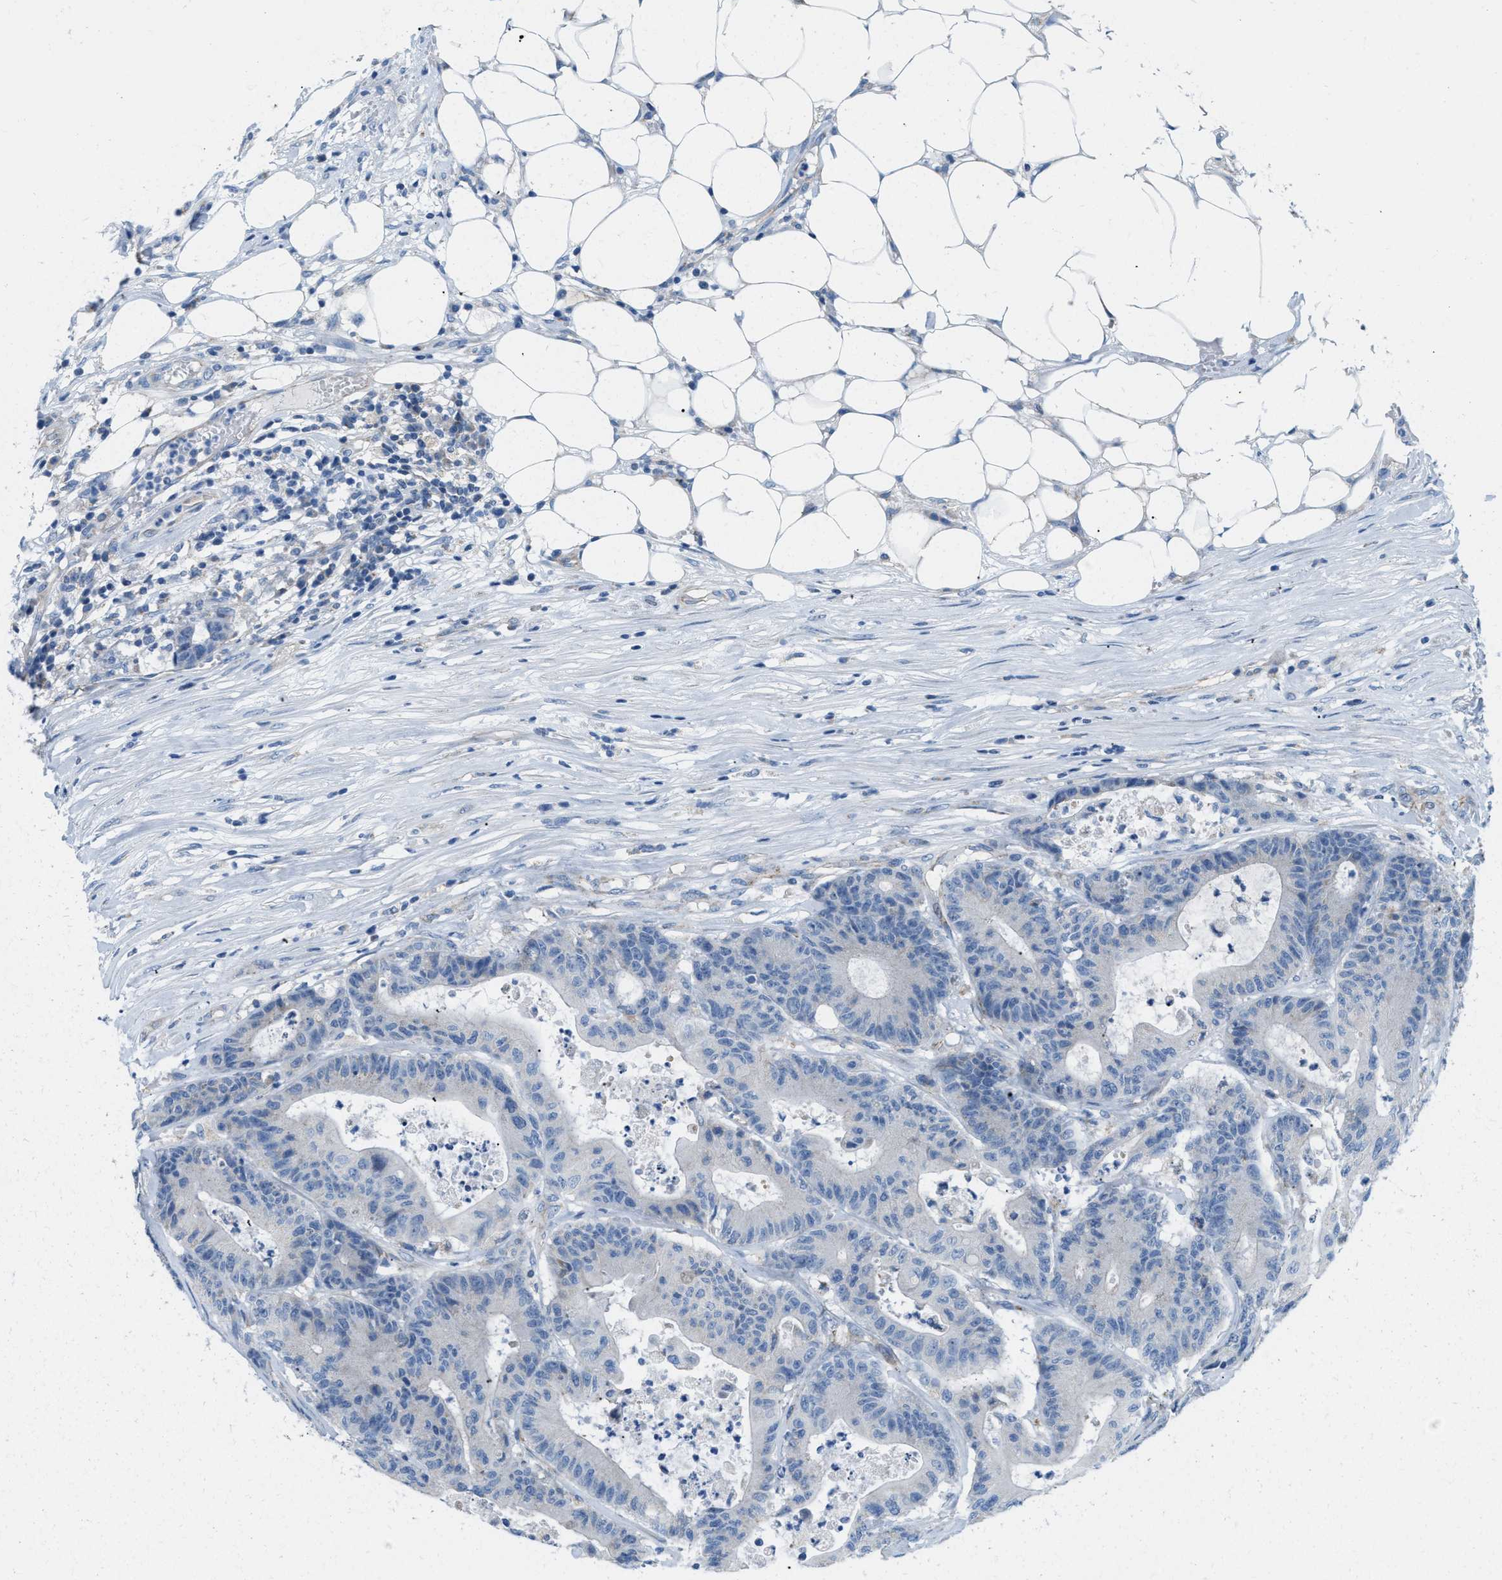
{"staining": {"intensity": "negative", "quantity": "none", "location": "none"}, "tissue": "colorectal cancer", "cell_type": "Tumor cells", "image_type": "cancer", "snomed": [{"axis": "morphology", "description": "Adenocarcinoma, NOS"}, {"axis": "topography", "description": "Colon"}], "caption": "A histopathology image of human adenocarcinoma (colorectal) is negative for staining in tumor cells.", "gene": "JADE1", "patient": {"sex": "female", "age": 84}}